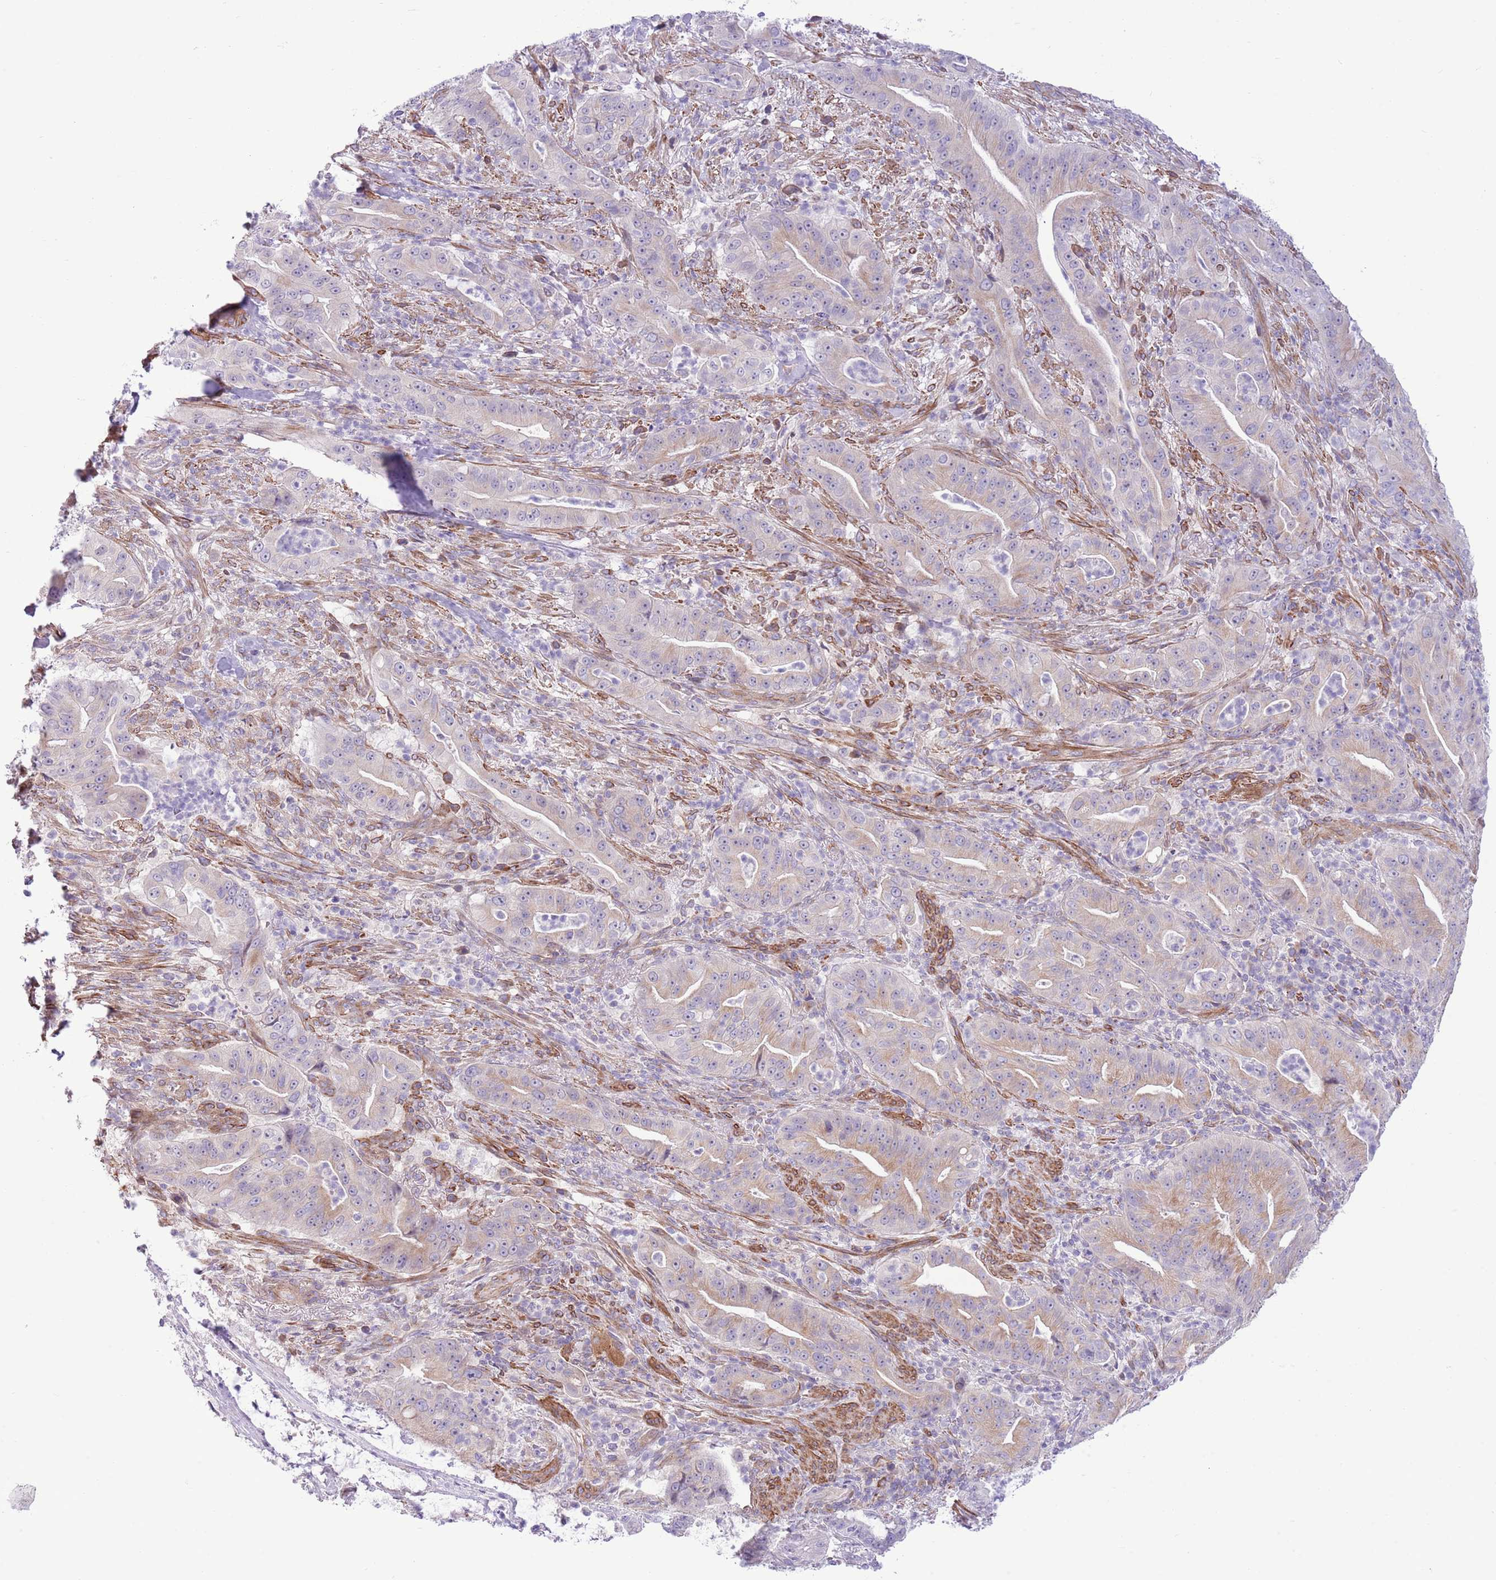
{"staining": {"intensity": "weak", "quantity": "<25%", "location": "cytoplasmic/membranous"}, "tissue": "pancreatic cancer", "cell_type": "Tumor cells", "image_type": "cancer", "snomed": [{"axis": "morphology", "description": "Adenocarcinoma, NOS"}, {"axis": "topography", "description": "Pancreas"}], "caption": "Photomicrograph shows no protein positivity in tumor cells of pancreatic cancer tissue. (DAB (3,3'-diaminobenzidine) IHC visualized using brightfield microscopy, high magnification).", "gene": "ZC4H2", "patient": {"sex": "male", "age": 71}}